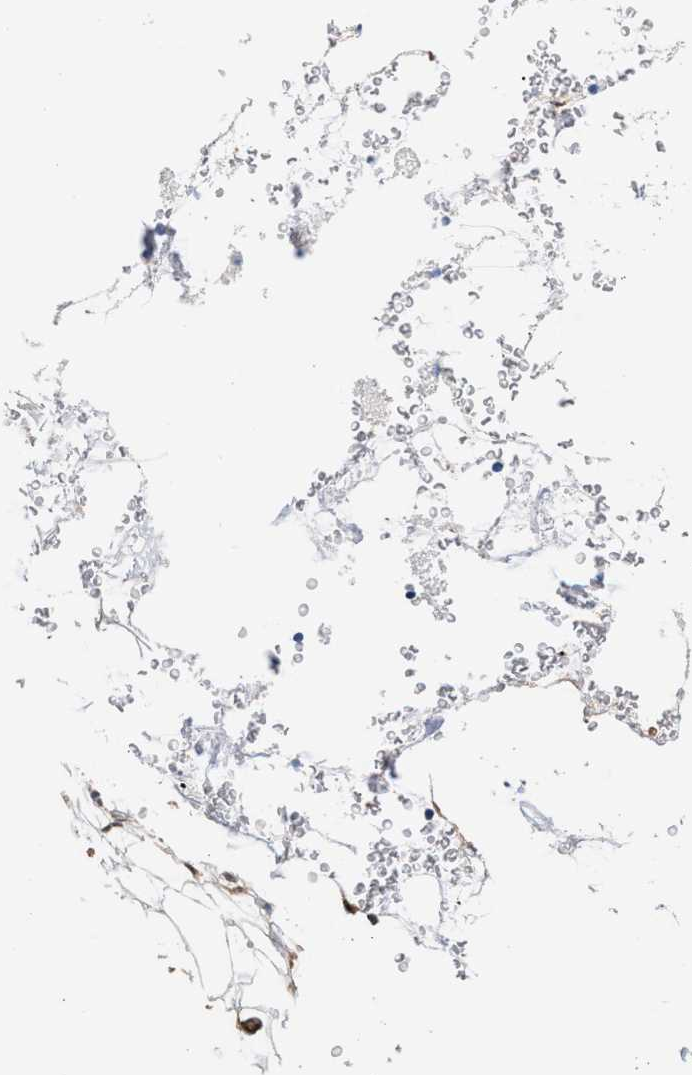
{"staining": {"intensity": "moderate", "quantity": "25%-75%", "location": "cytoplasmic/membranous,nuclear"}, "tissue": "adrenal gland", "cell_type": "Glandular cells", "image_type": "normal", "snomed": [{"axis": "morphology", "description": "Normal tissue, NOS"}, {"axis": "topography", "description": "Adrenal gland"}], "caption": "An immunohistochemistry (IHC) histopathology image of unremarkable tissue is shown. Protein staining in brown highlights moderate cytoplasmic/membranous,nuclear positivity in adrenal gland within glandular cells. The staining was performed using DAB (3,3'-diaminobenzidine) to visualize the protein expression in brown, while the nuclei were stained in blue with hematoxylin (Magnification: 20x).", "gene": "TP53I3", "patient": {"sex": "female", "age": 44}}